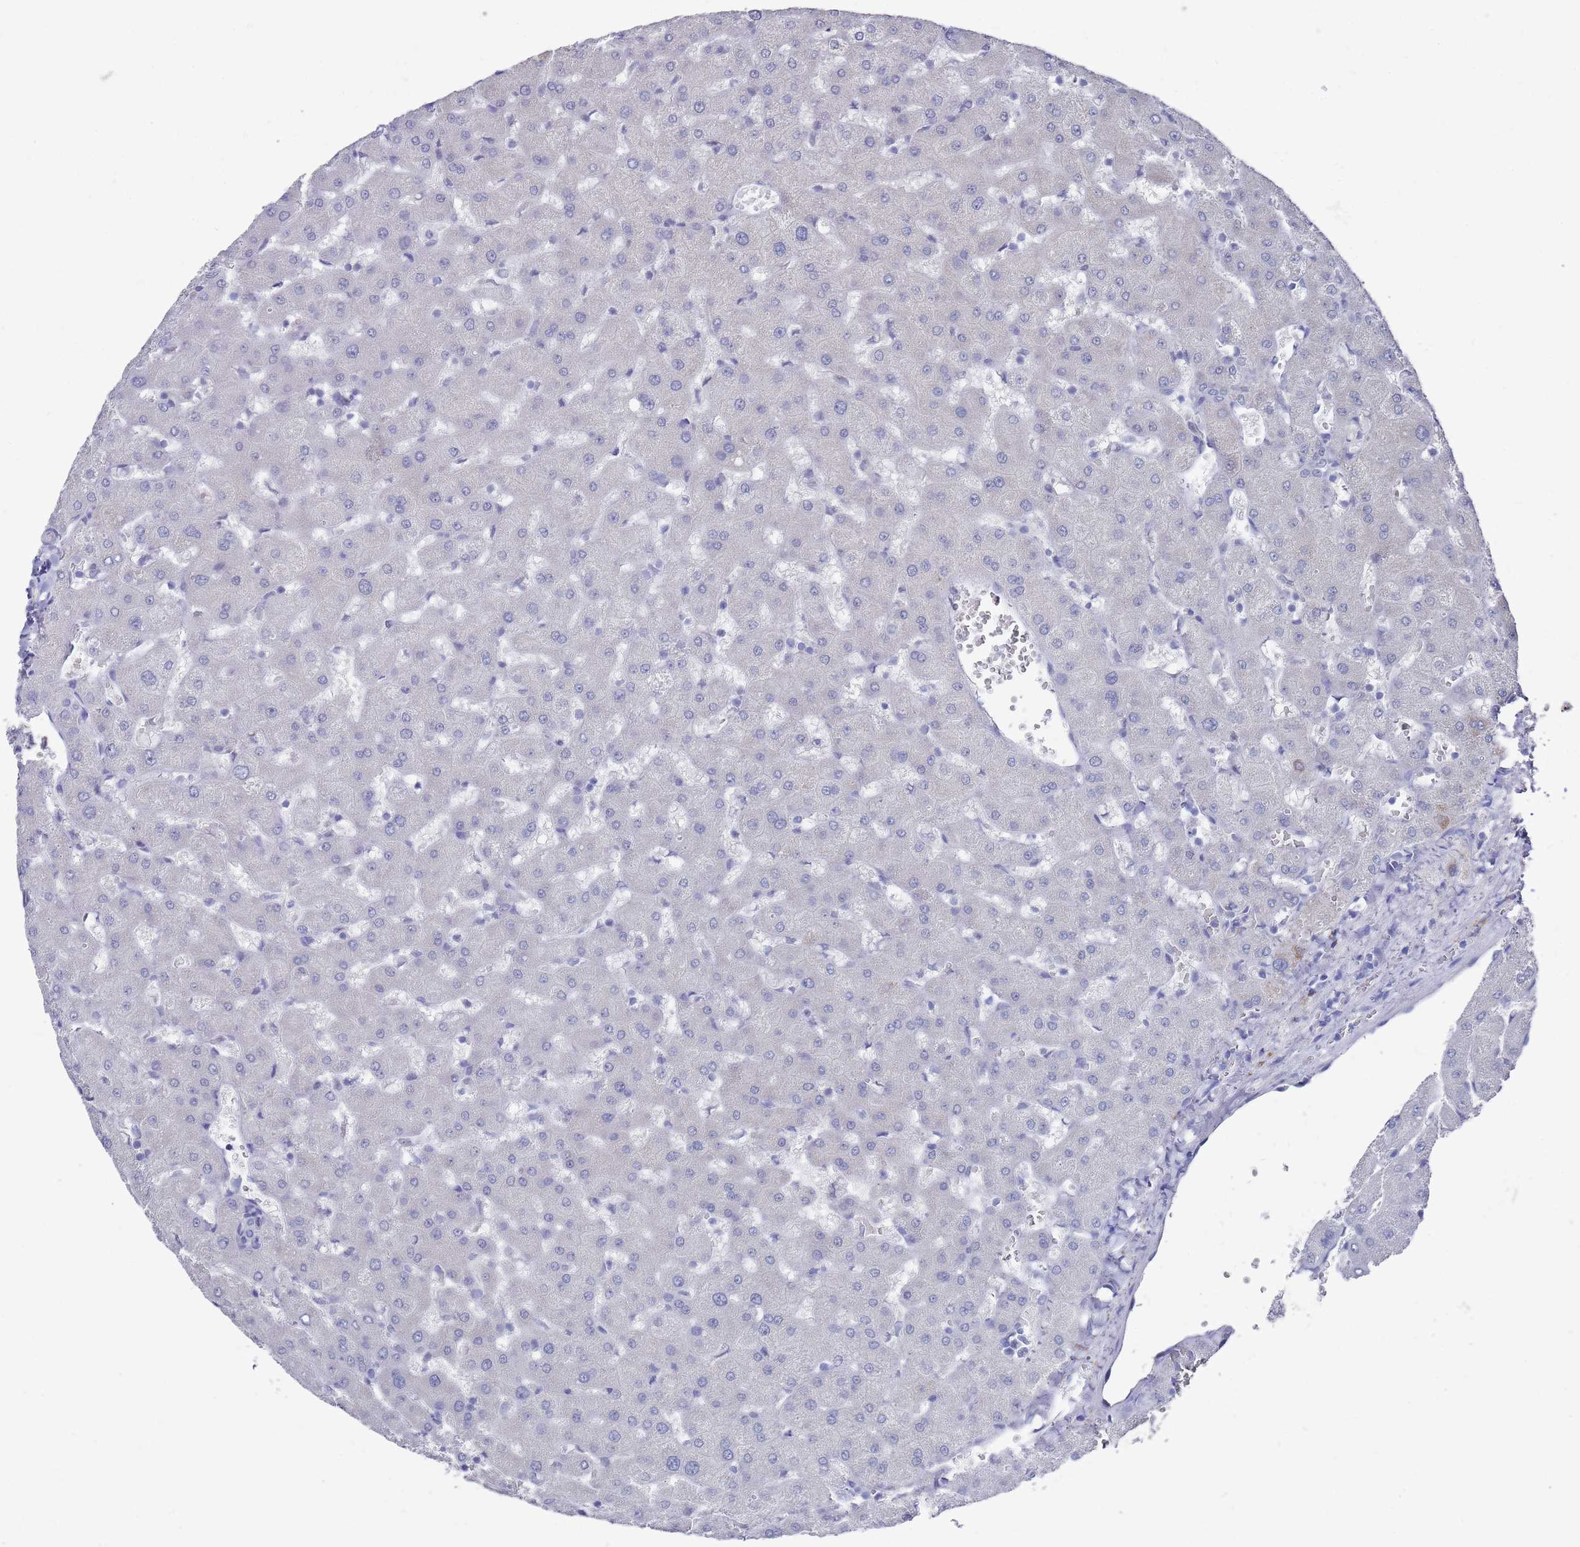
{"staining": {"intensity": "weak", "quantity": "<25%", "location": "nuclear"}, "tissue": "liver", "cell_type": "Cholangiocytes", "image_type": "normal", "snomed": [{"axis": "morphology", "description": "Normal tissue, NOS"}, {"axis": "topography", "description": "Liver"}], "caption": "Immunohistochemistry (IHC) of benign liver exhibits no positivity in cholangiocytes. (DAB (3,3'-diaminobenzidine) immunohistochemistry visualized using brightfield microscopy, high magnification).", "gene": "COPS6", "patient": {"sex": "female", "age": 63}}